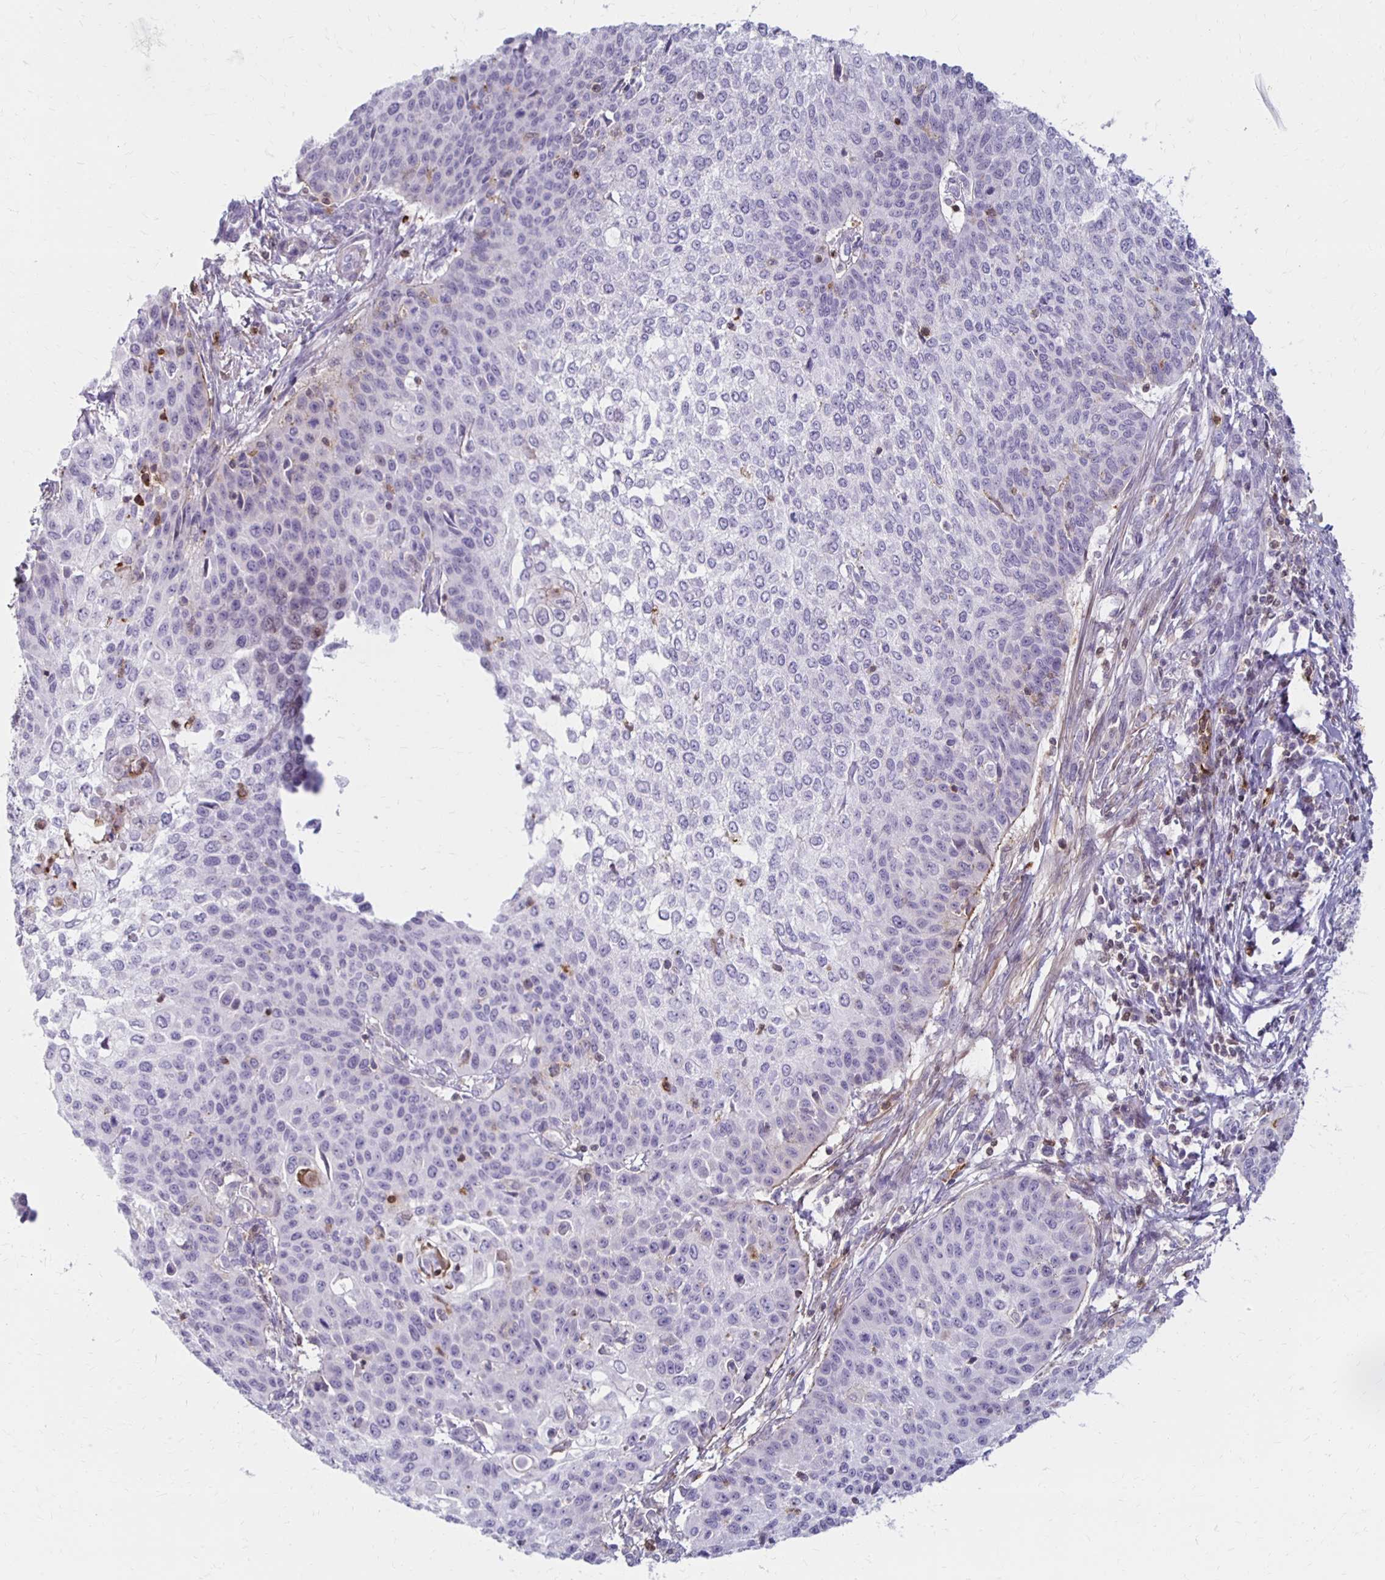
{"staining": {"intensity": "negative", "quantity": "none", "location": "none"}, "tissue": "cervical cancer", "cell_type": "Tumor cells", "image_type": "cancer", "snomed": [{"axis": "morphology", "description": "Squamous cell carcinoma, NOS"}, {"axis": "topography", "description": "Cervix"}], "caption": "Image shows no significant protein staining in tumor cells of cervical cancer.", "gene": "CCL21", "patient": {"sex": "female", "age": 65}}